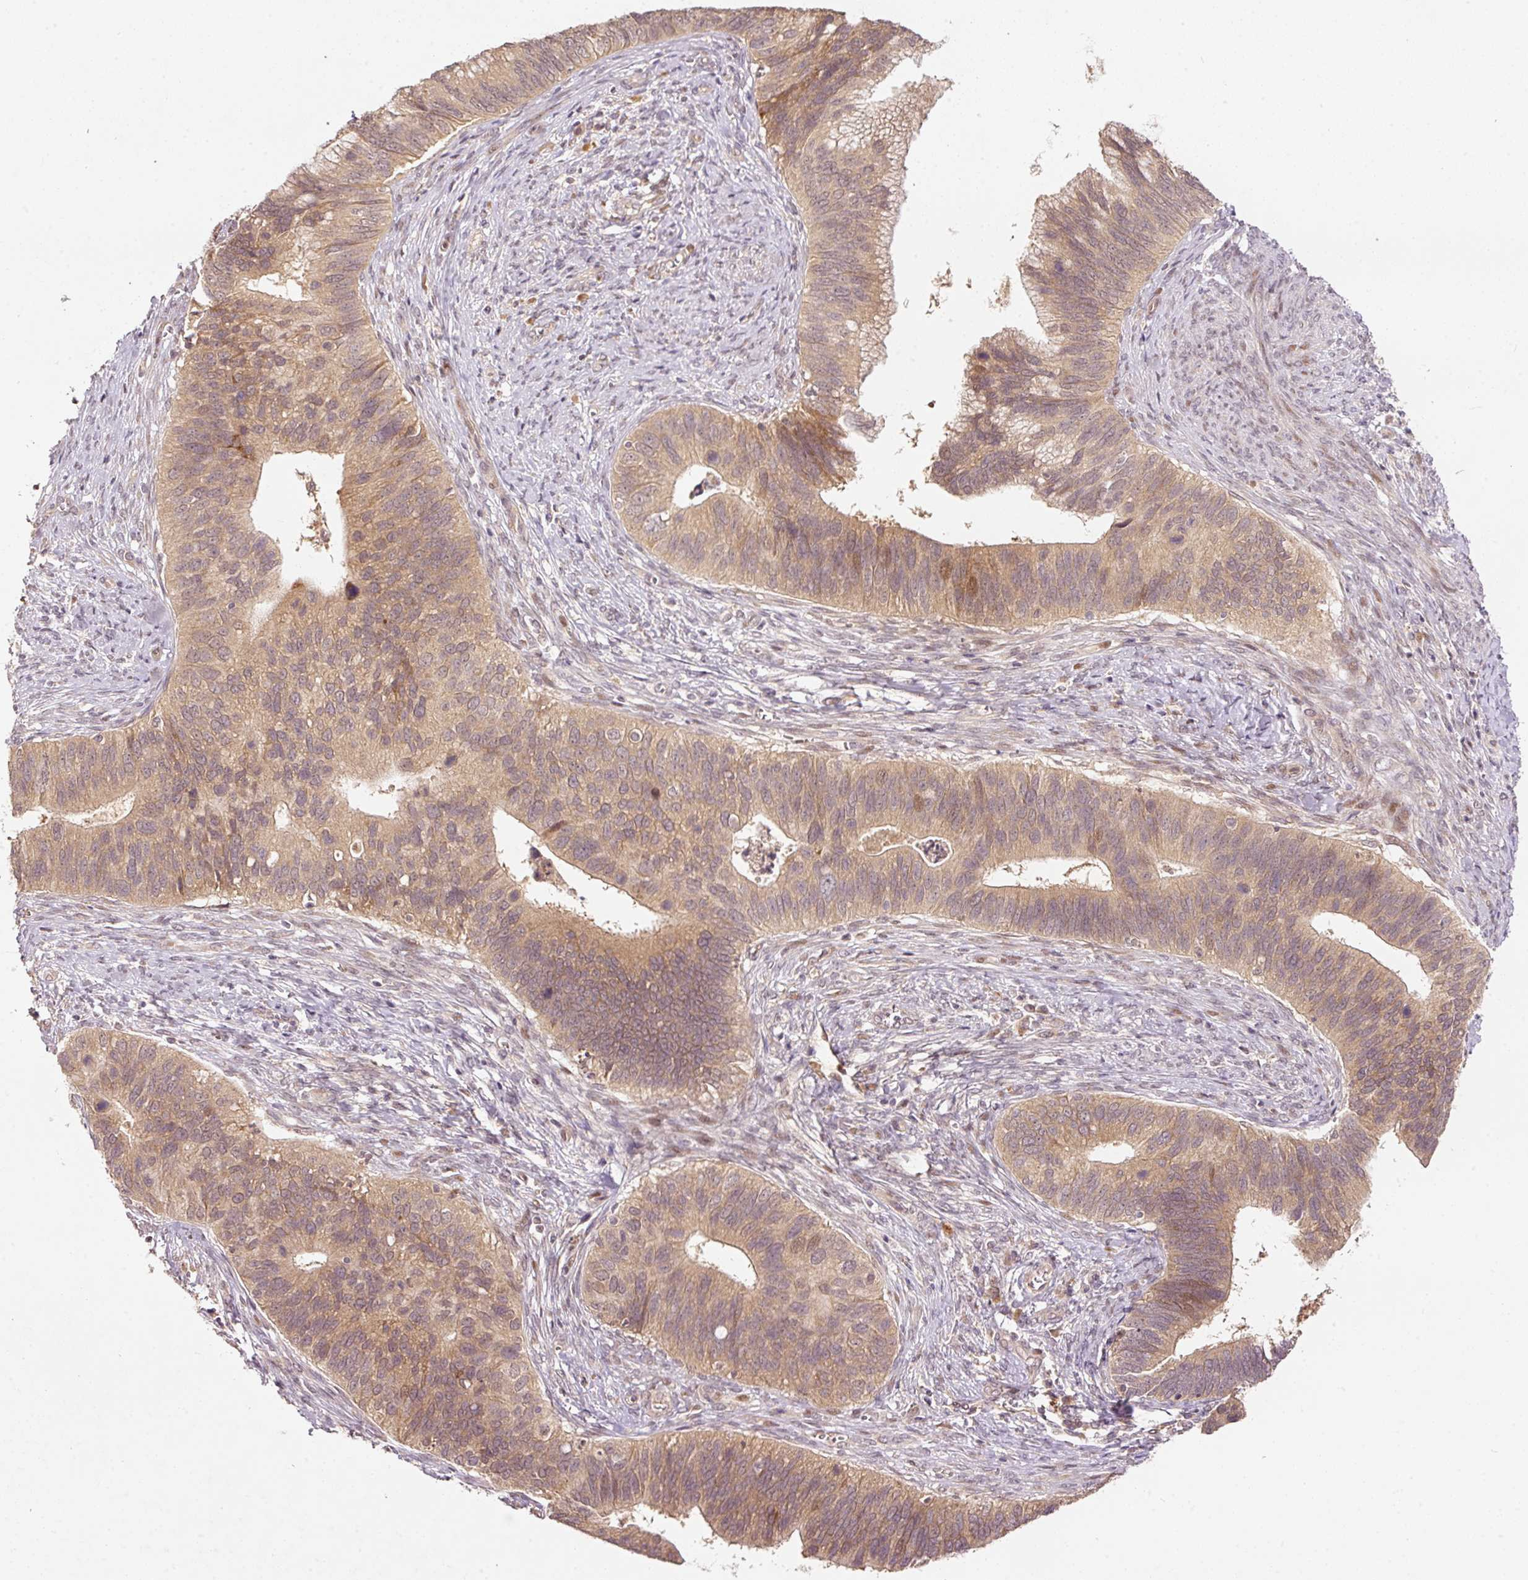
{"staining": {"intensity": "moderate", "quantity": ">75%", "location": "cytoplasmic/membranous"}, "tissue": "cervical cancer", "cell_type": "Tumor cells", "image_type": "cancer", "snomed": [{"axis": "morphology", "description": "Adenocarcinoma, NOS"}, {"axis": "topography", "description": "Cervix"}], "caption": "IHC histopathology image of human cervical cancer (adenocarcinoma) stained for a protein (brown), which reveals medium levels of moderate cytoplasmic/membranous staining in about >75% of tumor cells.", "gene": "PCDHB1", "patient": {"sex": "female", "age": 42}}